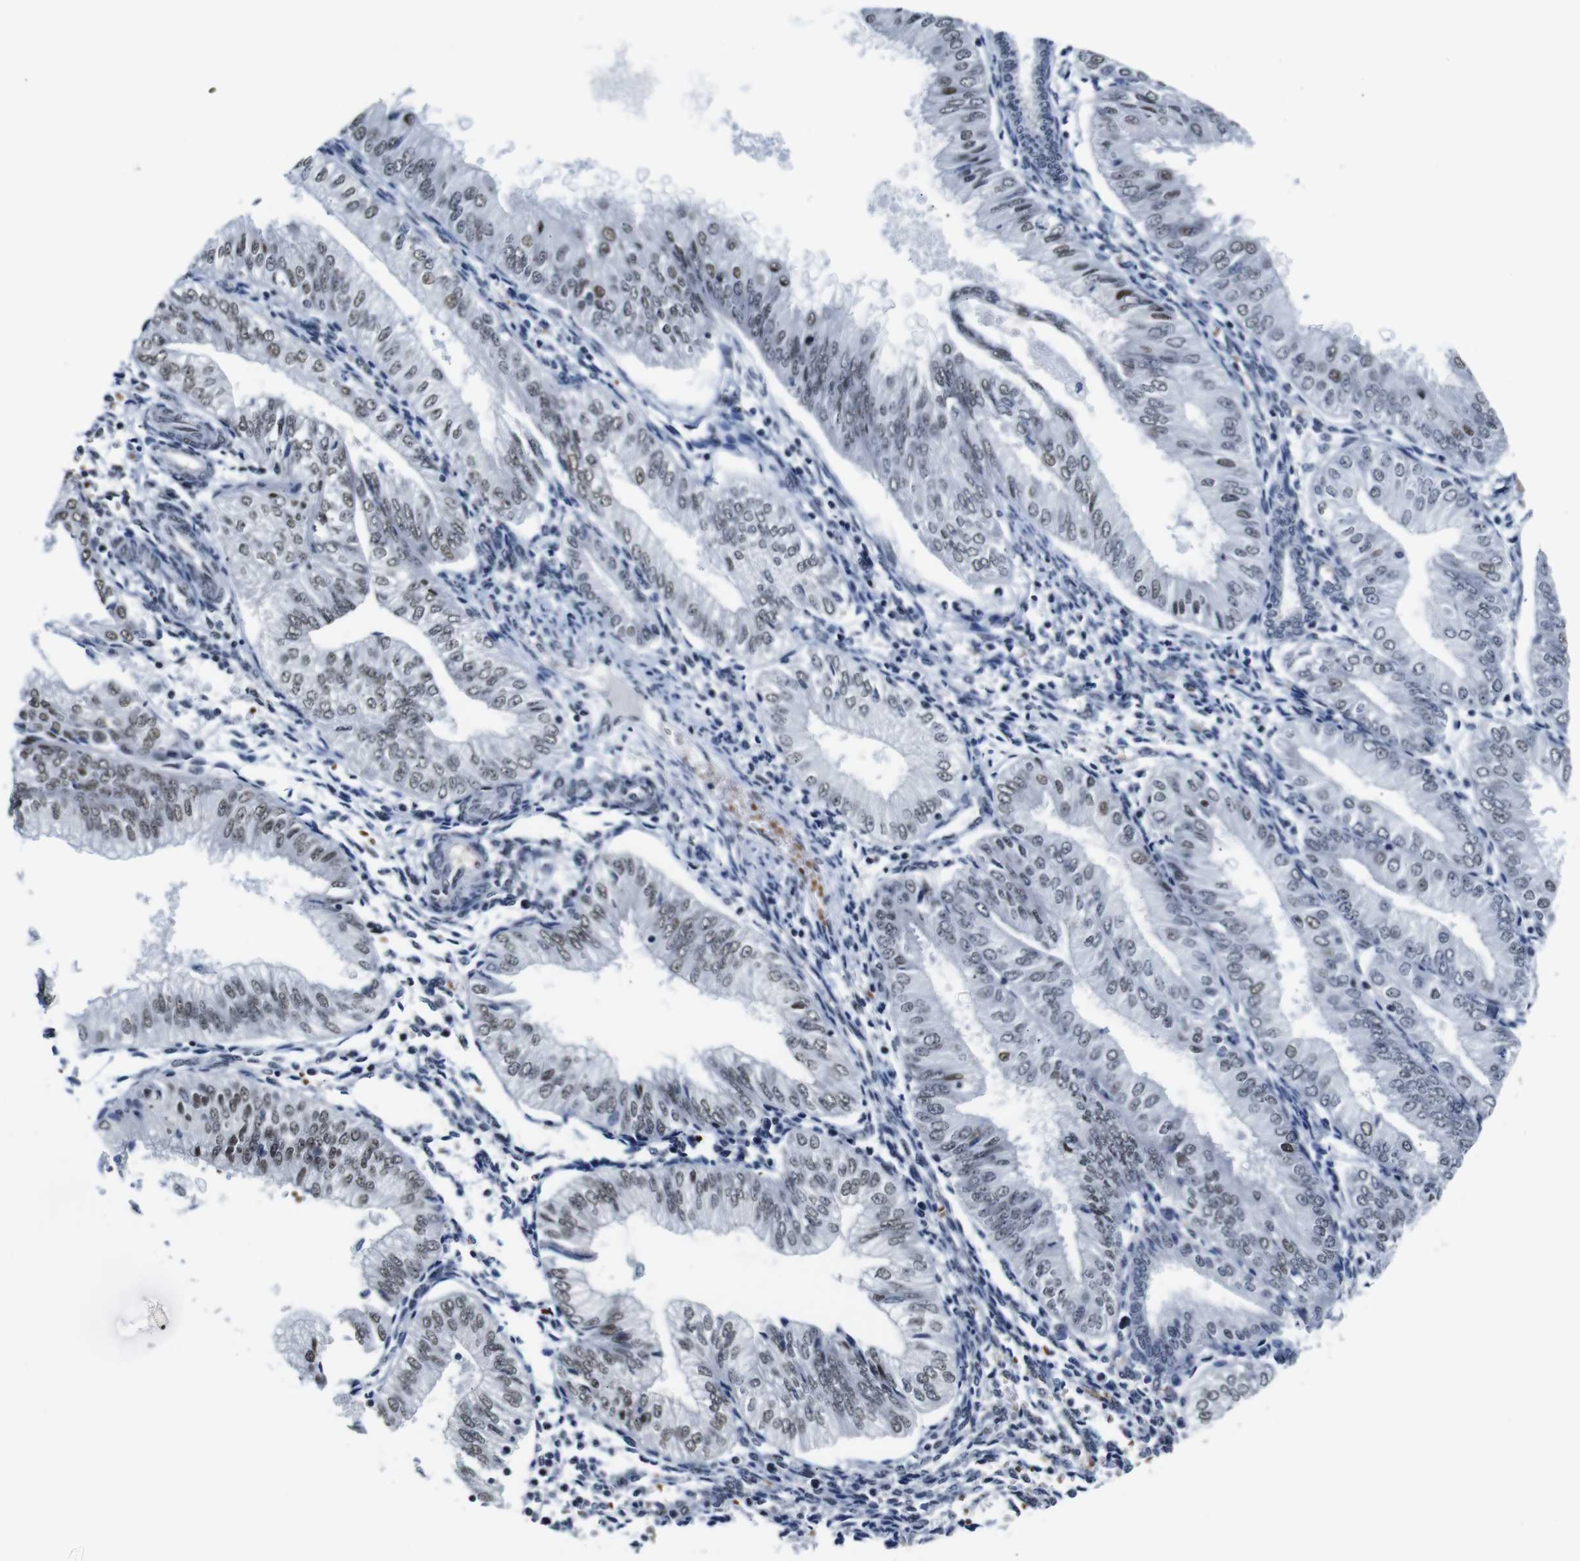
{"staining": {"intensity": "moderate", "quantity": "25%-75%", "location": "nuclear"}, "tissue": "endometrial cancer", "cell_type": "Tumor cells", "image_type": "cancer", "snomed": [{"axis": "morphology", "description": "Adenocarcinoma, NOS"}, {"axis": "topography", "description": "Endometrium"}], "caption": "A medium amount of moderate nuclear positivity is identified in about 25%-75% of tumor cells in adenocarcinoma (endometrial) tissue.", "gene": "ILDR2", "patient": {"sex": "female", "age": 53}}